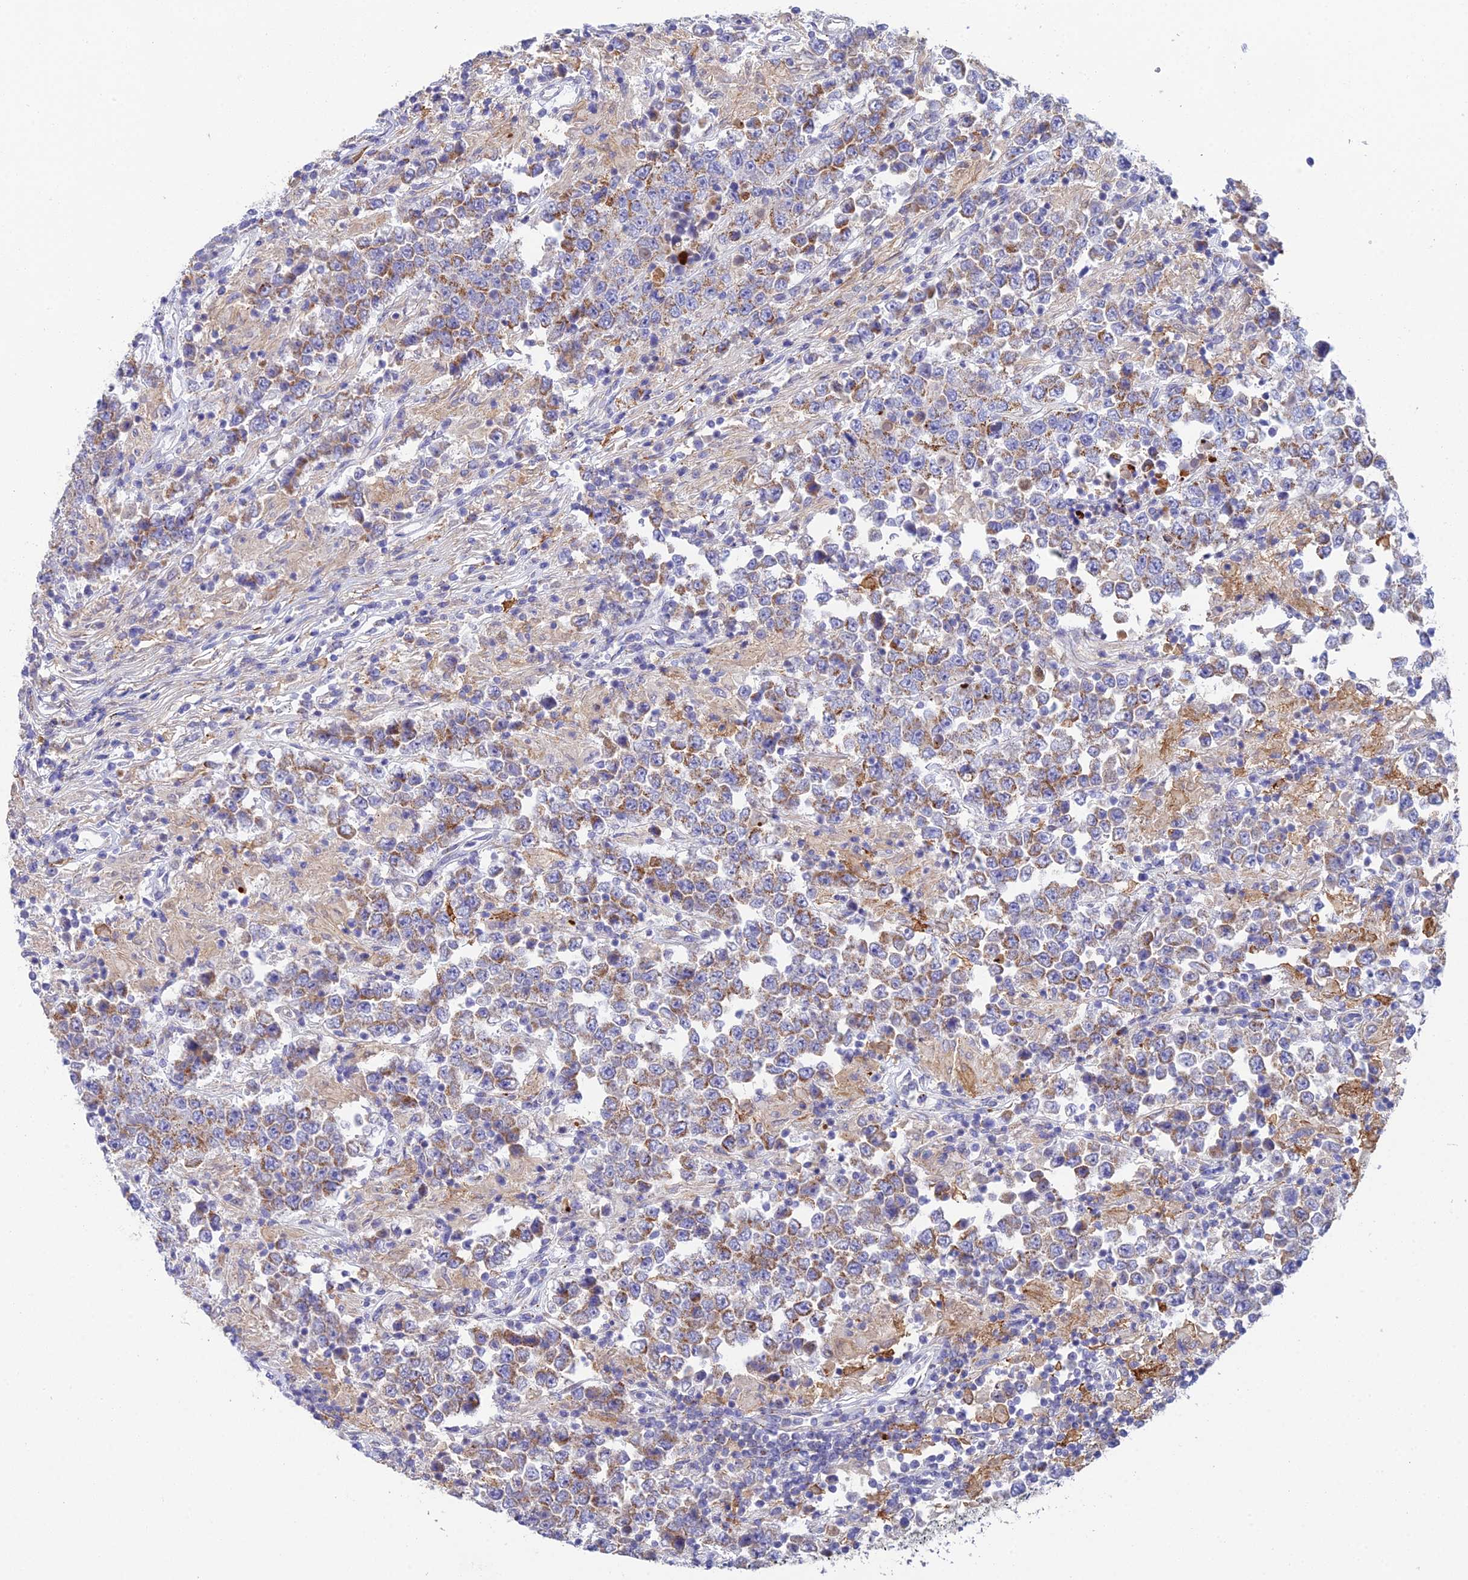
{"staining": {"intensity": "moderate", "quantity": "25%-75%", "location": "cytoplasmic/membranous"}, "tissue": "testis cancer", "cell_type": "Tumor cells", "image_type": "cancer", "snomed": [{"axis": "morphology", "description": "Normal tissue, NOS"}, {"axis": "morphology", "description": "Urothelial carcinoma, High grade"}, {"axis": "morphology", "description": "Seminoma, NOS"}, {"axis": "morphology", "description": "Carcinoma, Embryonal, NOS"}, {"axis": "topography", "description": "Urinary bladder"}, {"axis": "topography", "description": "Testis"}], "caption": "Approximately 25%-75% of tumor cells in human embryonal carcinoma (testis) display moderate cytoplasmic/membranous protein positivity as visualized by brown immunohistochemical staining.", "gene": "CSPG4", "patient": {"sex": "male", "age": 41}}